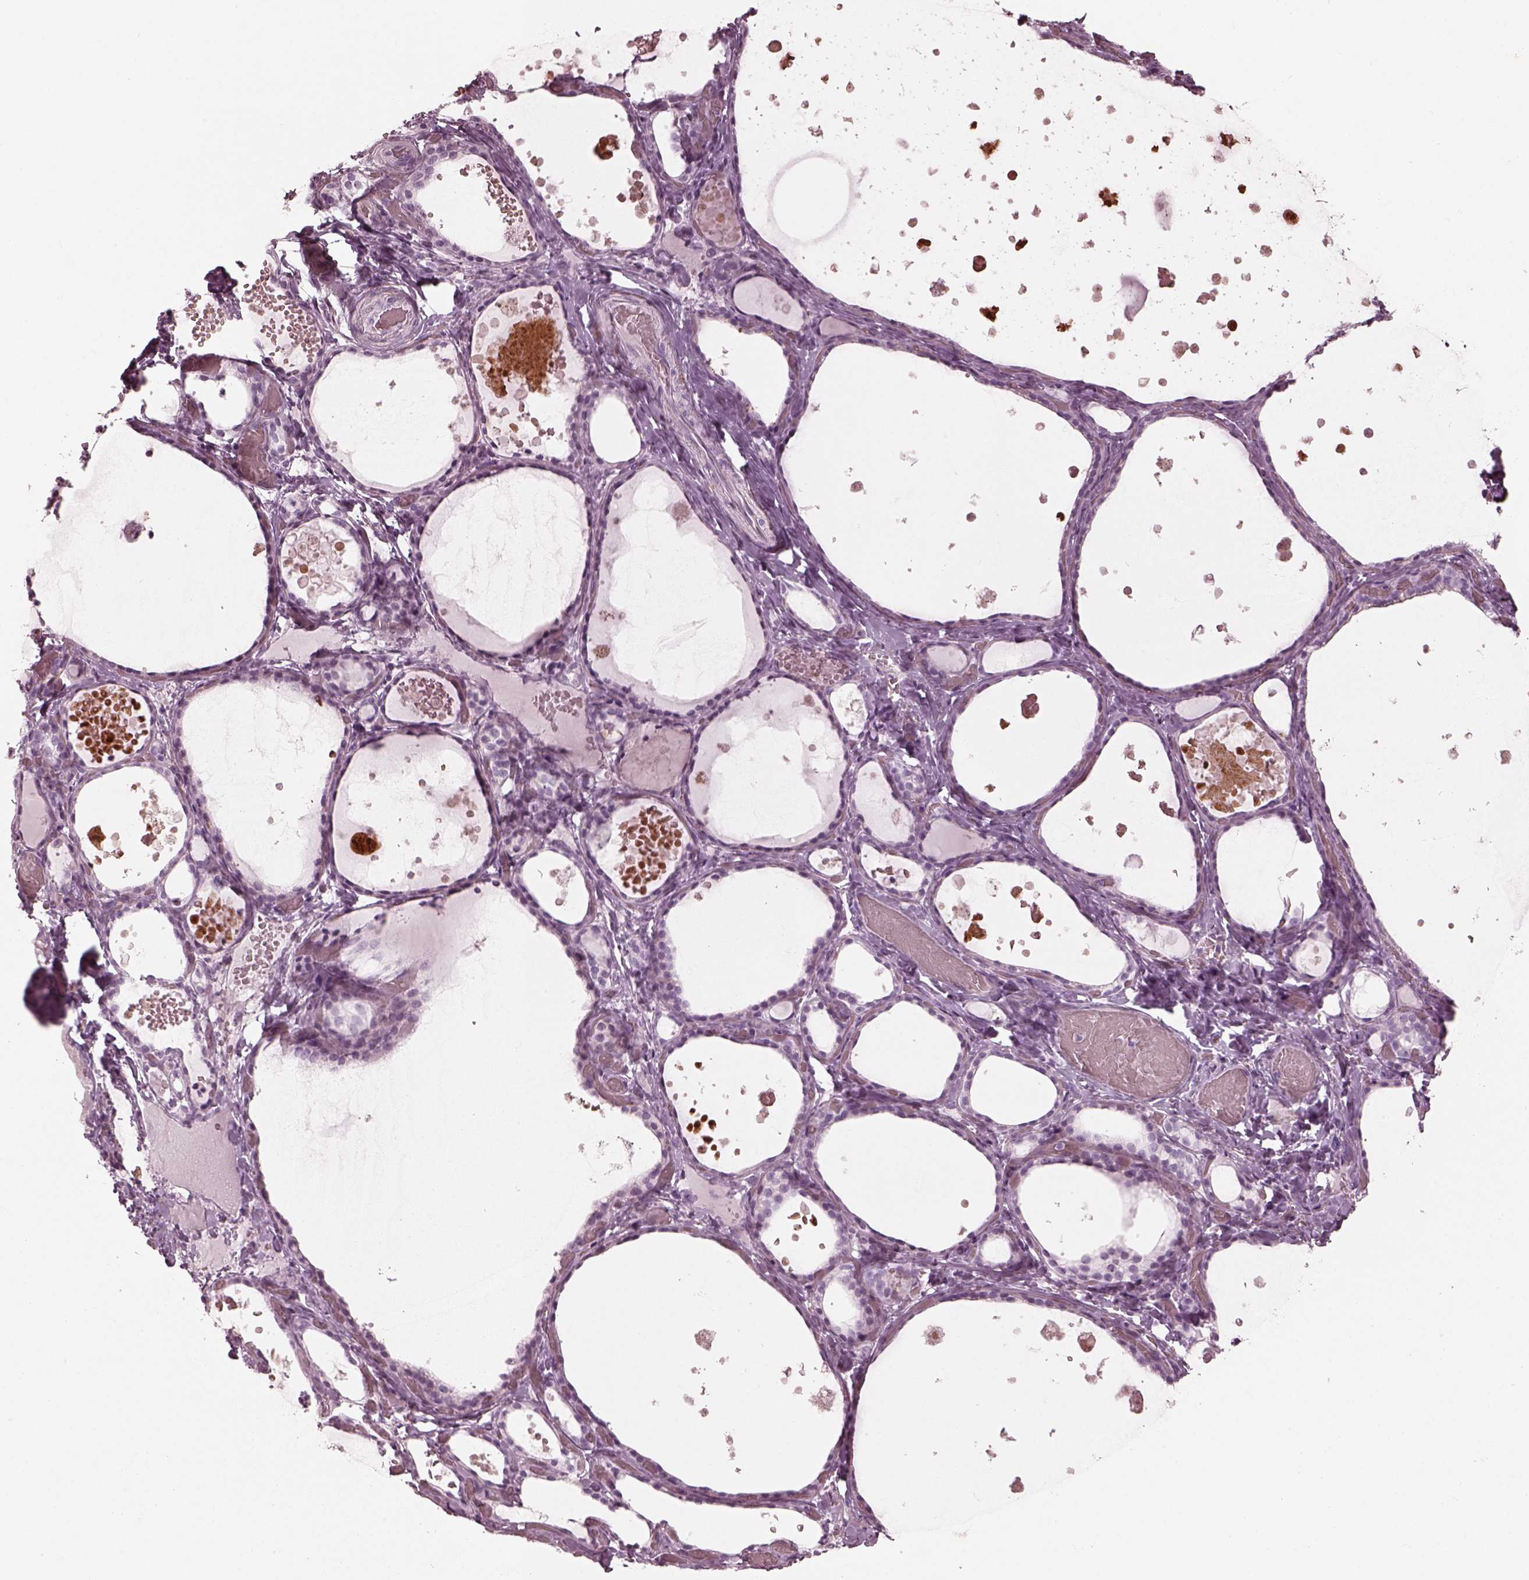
{"staining": {"intensity": "negative", "quantity": "none", "location": "none"}, "tissue": "thyroid gland", "cell_type": "Glandular cells", "image_type": "normal", "snomed": [{"axis": "morphology", "description": "Normal tissue, NOS"}, {"axis": "topography", "description": "Thyroid gland"}], "caption": "The histopathology image reveals no significant positivity in glandular cells of thyroid gland.", "gene": "ENSG00000289258", "patient": {"sex": "female", "age": 56}}